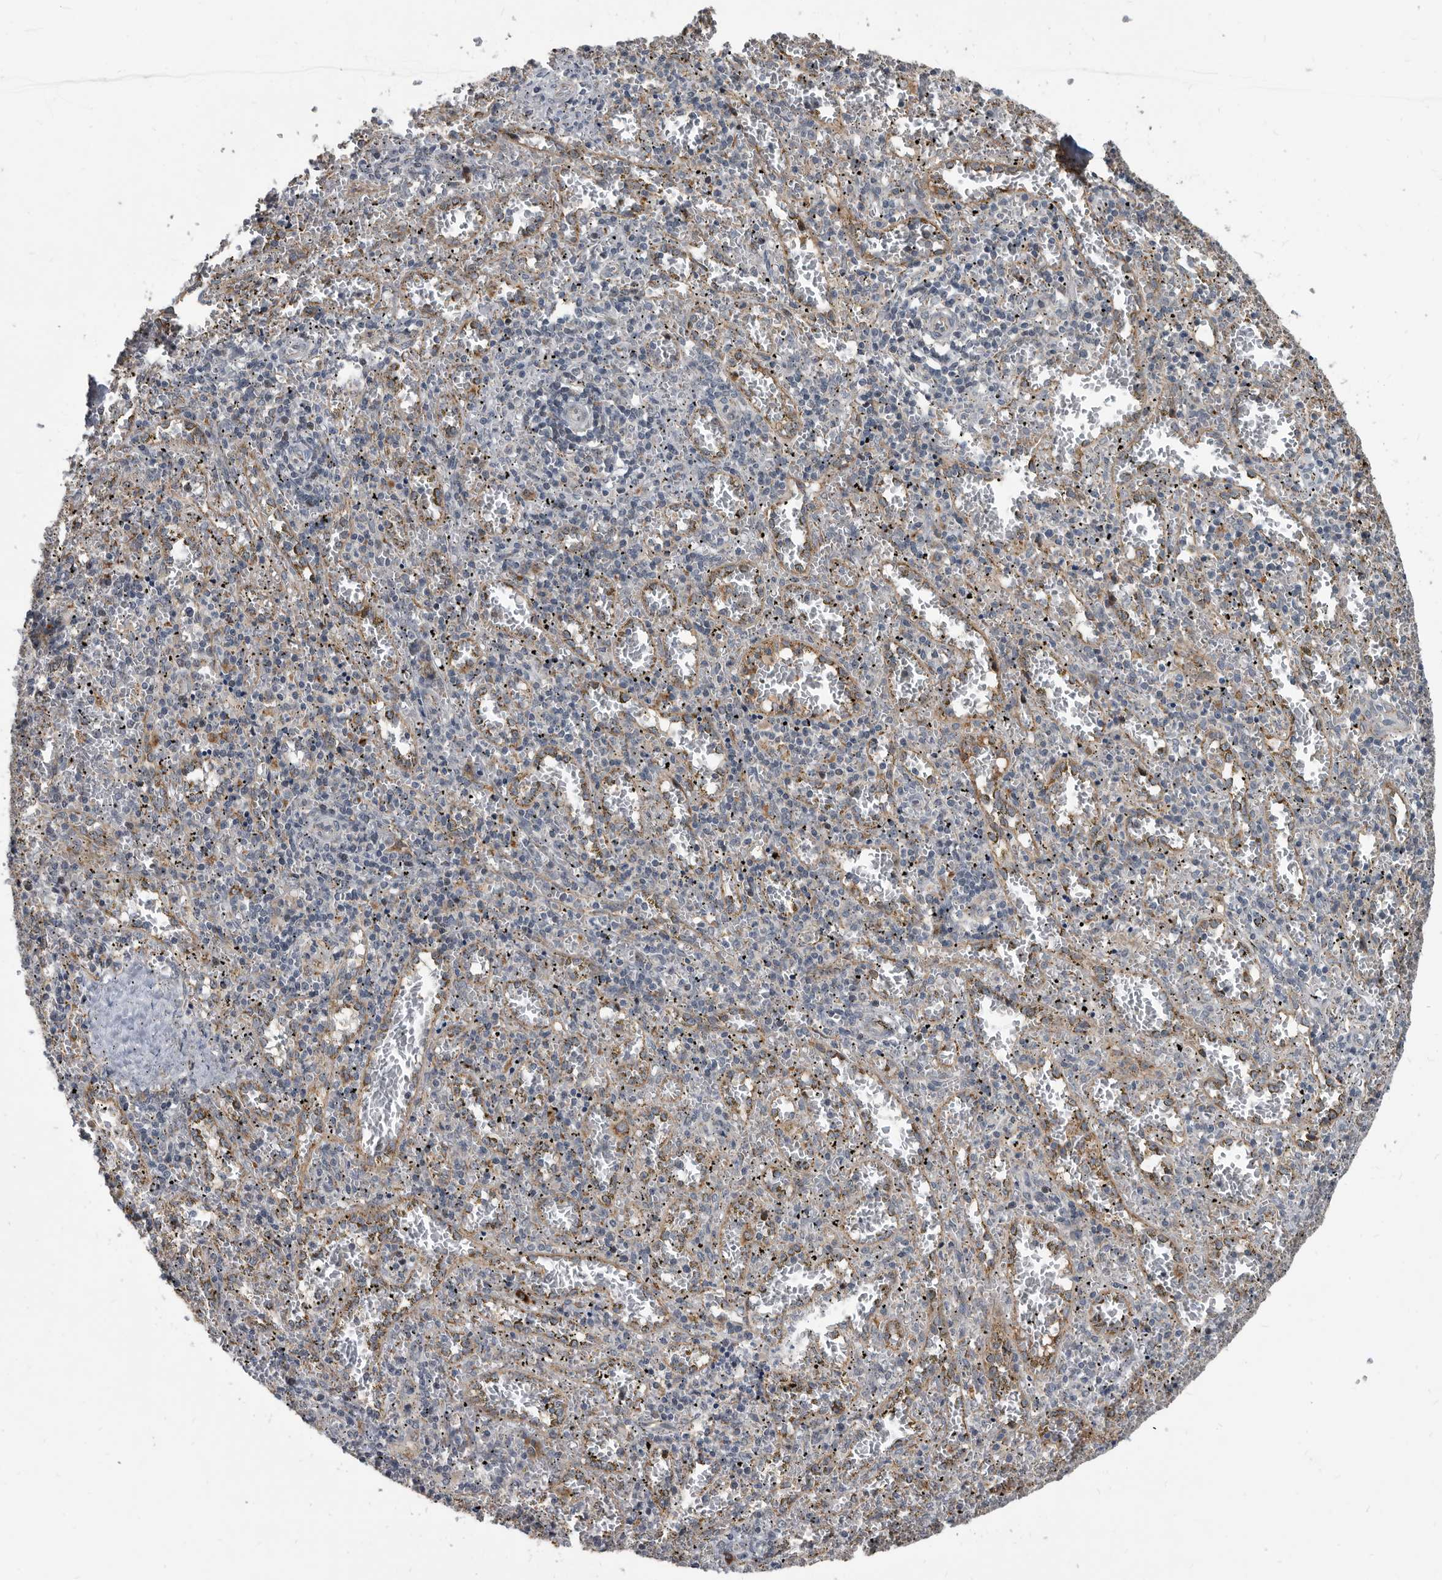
{"staining": {"intensity": "weak", "quantity": "<25%", "location": "cytoplasmic/membranous"}, "tissue": "spleen", "cell_type": "Cells in red pulp", "image_type": "normal", "snomed": [{"axis": "morphology", "description": "Normal tissue, NOS"}, {"axis": "topography", "description": "Spleen"}], "caption": "This is an immunohistochemistry image of normal human spleen. There is no staining in cells in red pulp.", "gene": "PI15", "patient": {"sex": "male", "age": 11}}